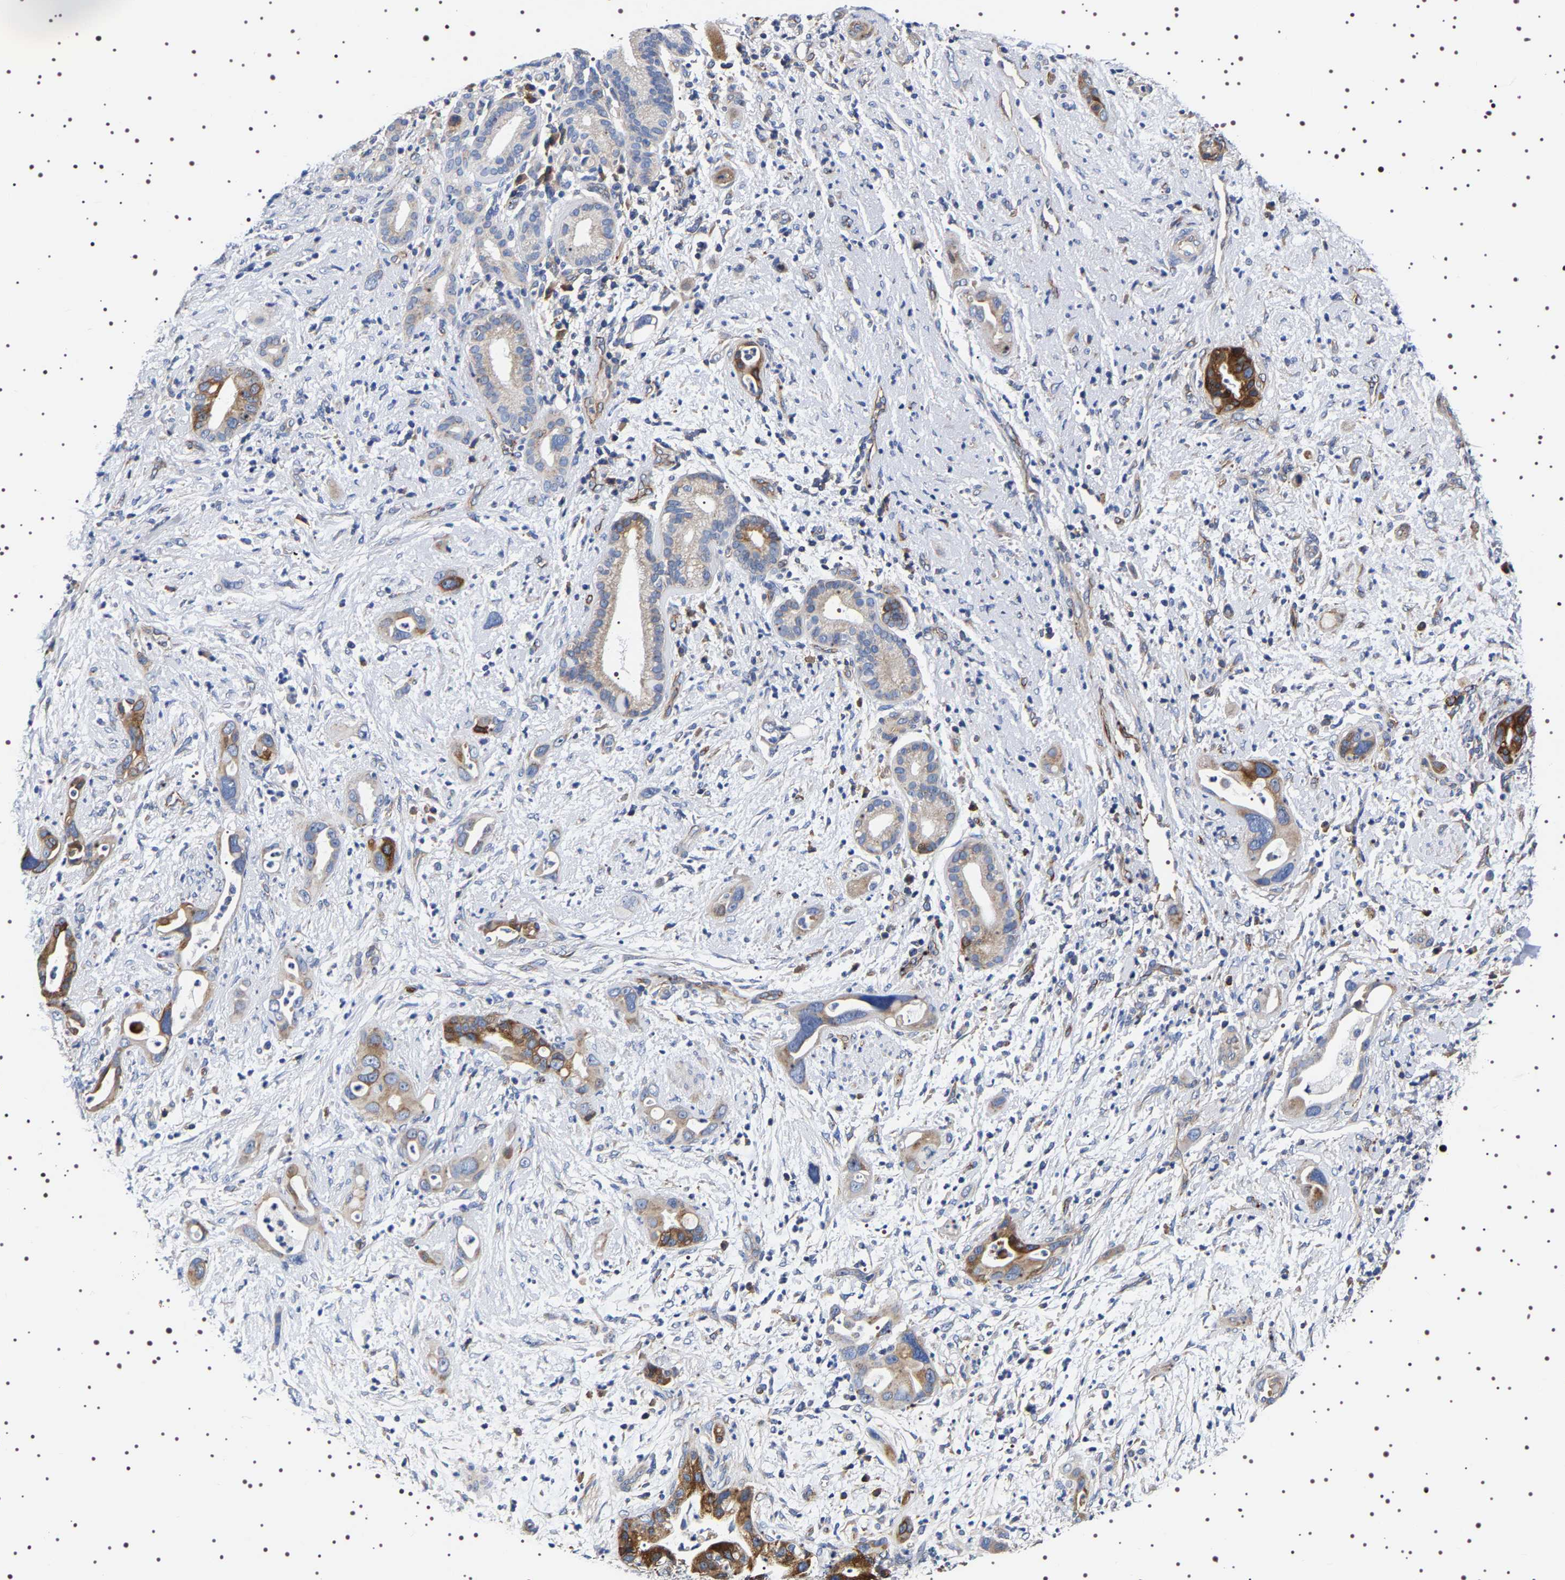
{"staining": {"intensity": "moderate", "quantity": "25%-75%", "location": "cytoplasmic/membranous"}, "tissue": "pancreatic cancer", "cell_type": "Tumor cells", "image_type": "cancer", "snomed": [{"axis": "morphology", "description": "Adenocarcinoma, NOS"}, {"axis": "topography", "description": "Pancreas"}], "caption": "Immunohistochemical staining of human pancreatic cancer exhibits medium levels of moderate cytoplasmic/membranous positivity in about 25%-75% of tumor cells.", "gene": "SQLE", "patient": {"sex": "male", "age": 59}}